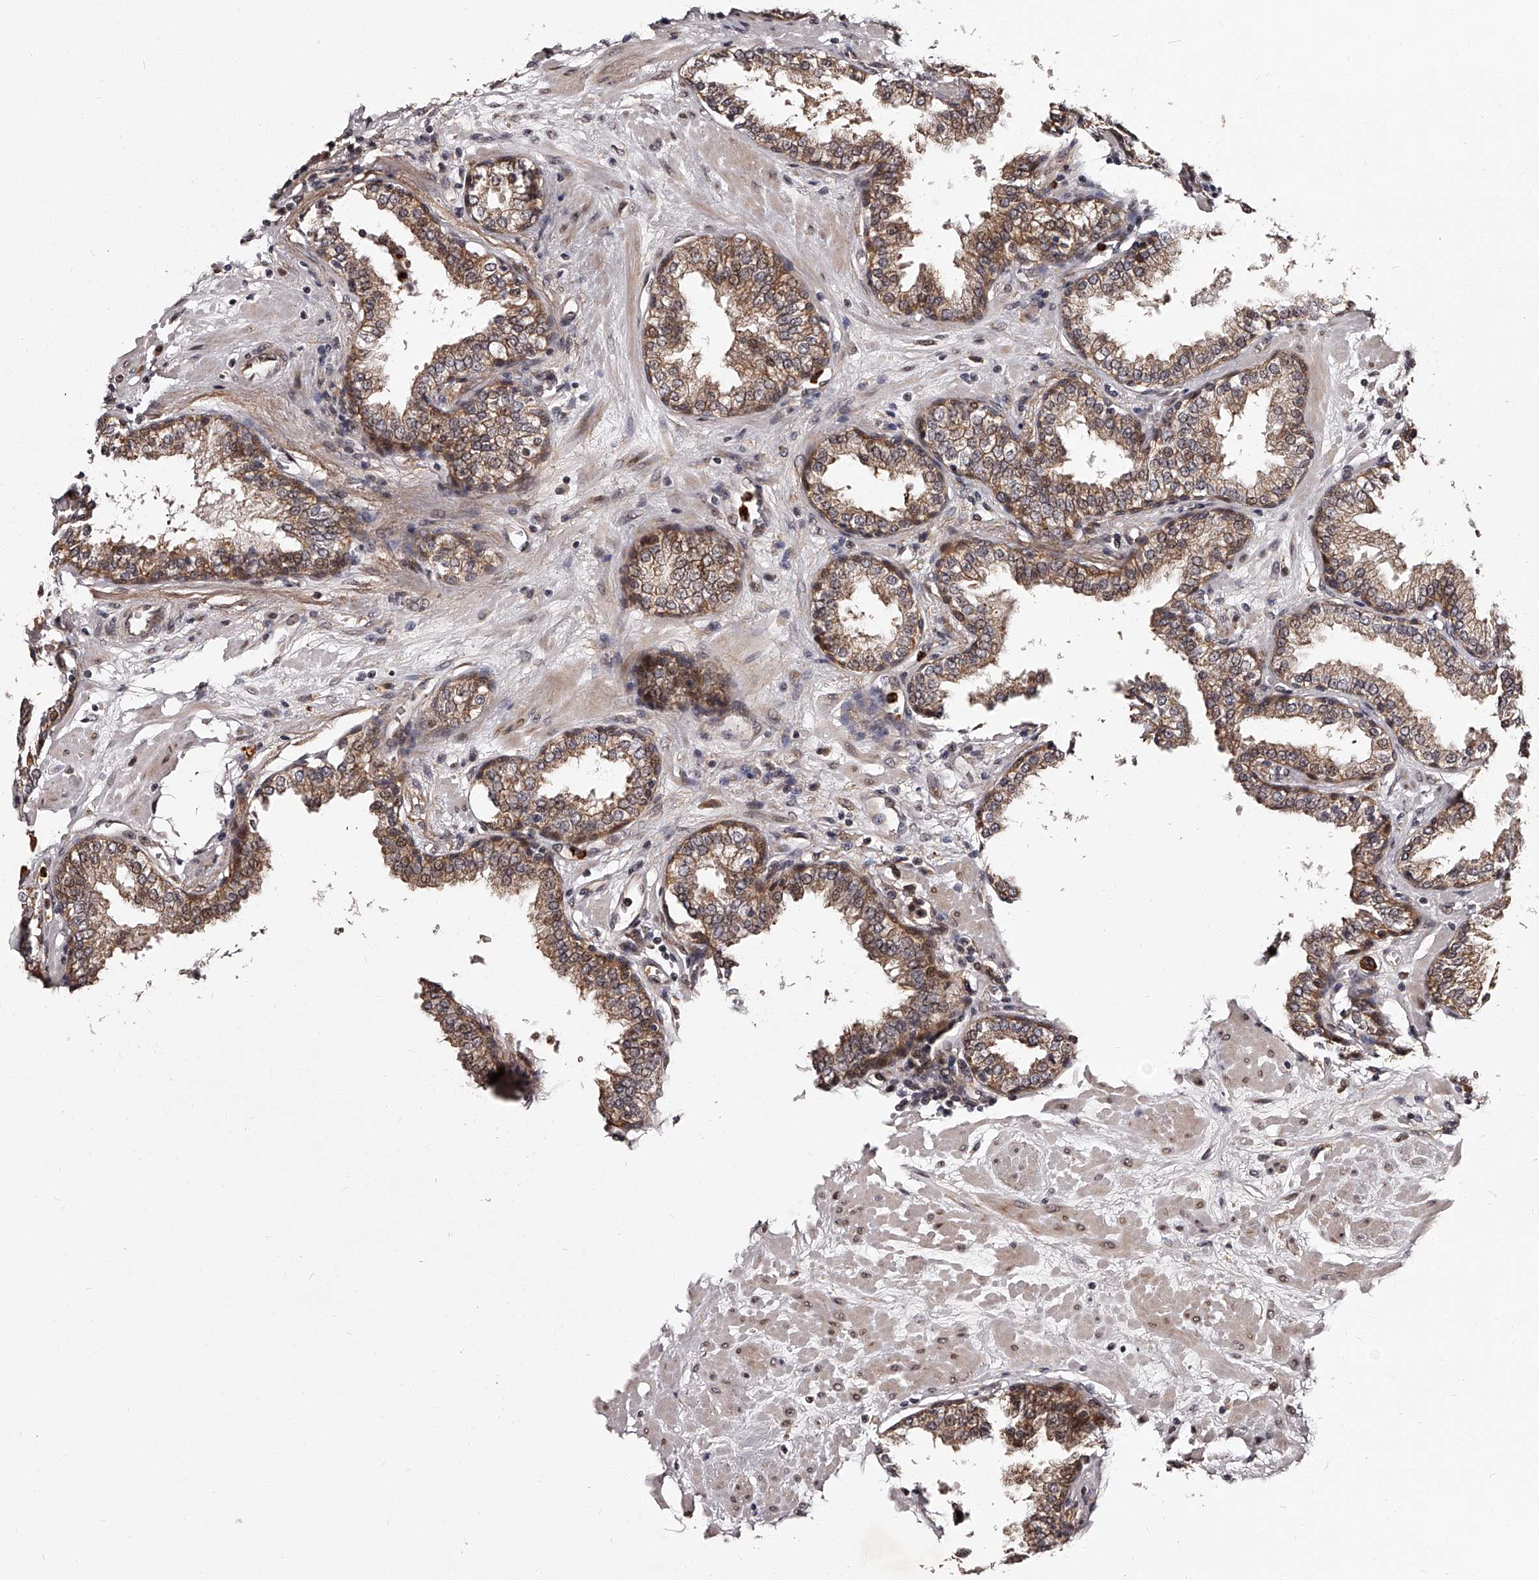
{"staining": {"intensity": "moderate", "quantity": ">75%", "location": "cytoplasmic/membranous"}, "tissue": "prostate", "cell_type": "Glandular cells", "image_type": "normal", "snomed": [{"axis": "morphology", "description": "Normal tissue, NOS"}, {"axis": "topography", "description": "Prostate"}], "caption": "Brown immunohistochemical staining in benign human prostate demonstrates moderate cytoplasmic/membranous staining in approximately >75% of glandular cells. (Brightfield microscopy of DAB IHC at high magnification).", "gene": "RSC1A1", "patient": {"sex": "male", "age": 51}}